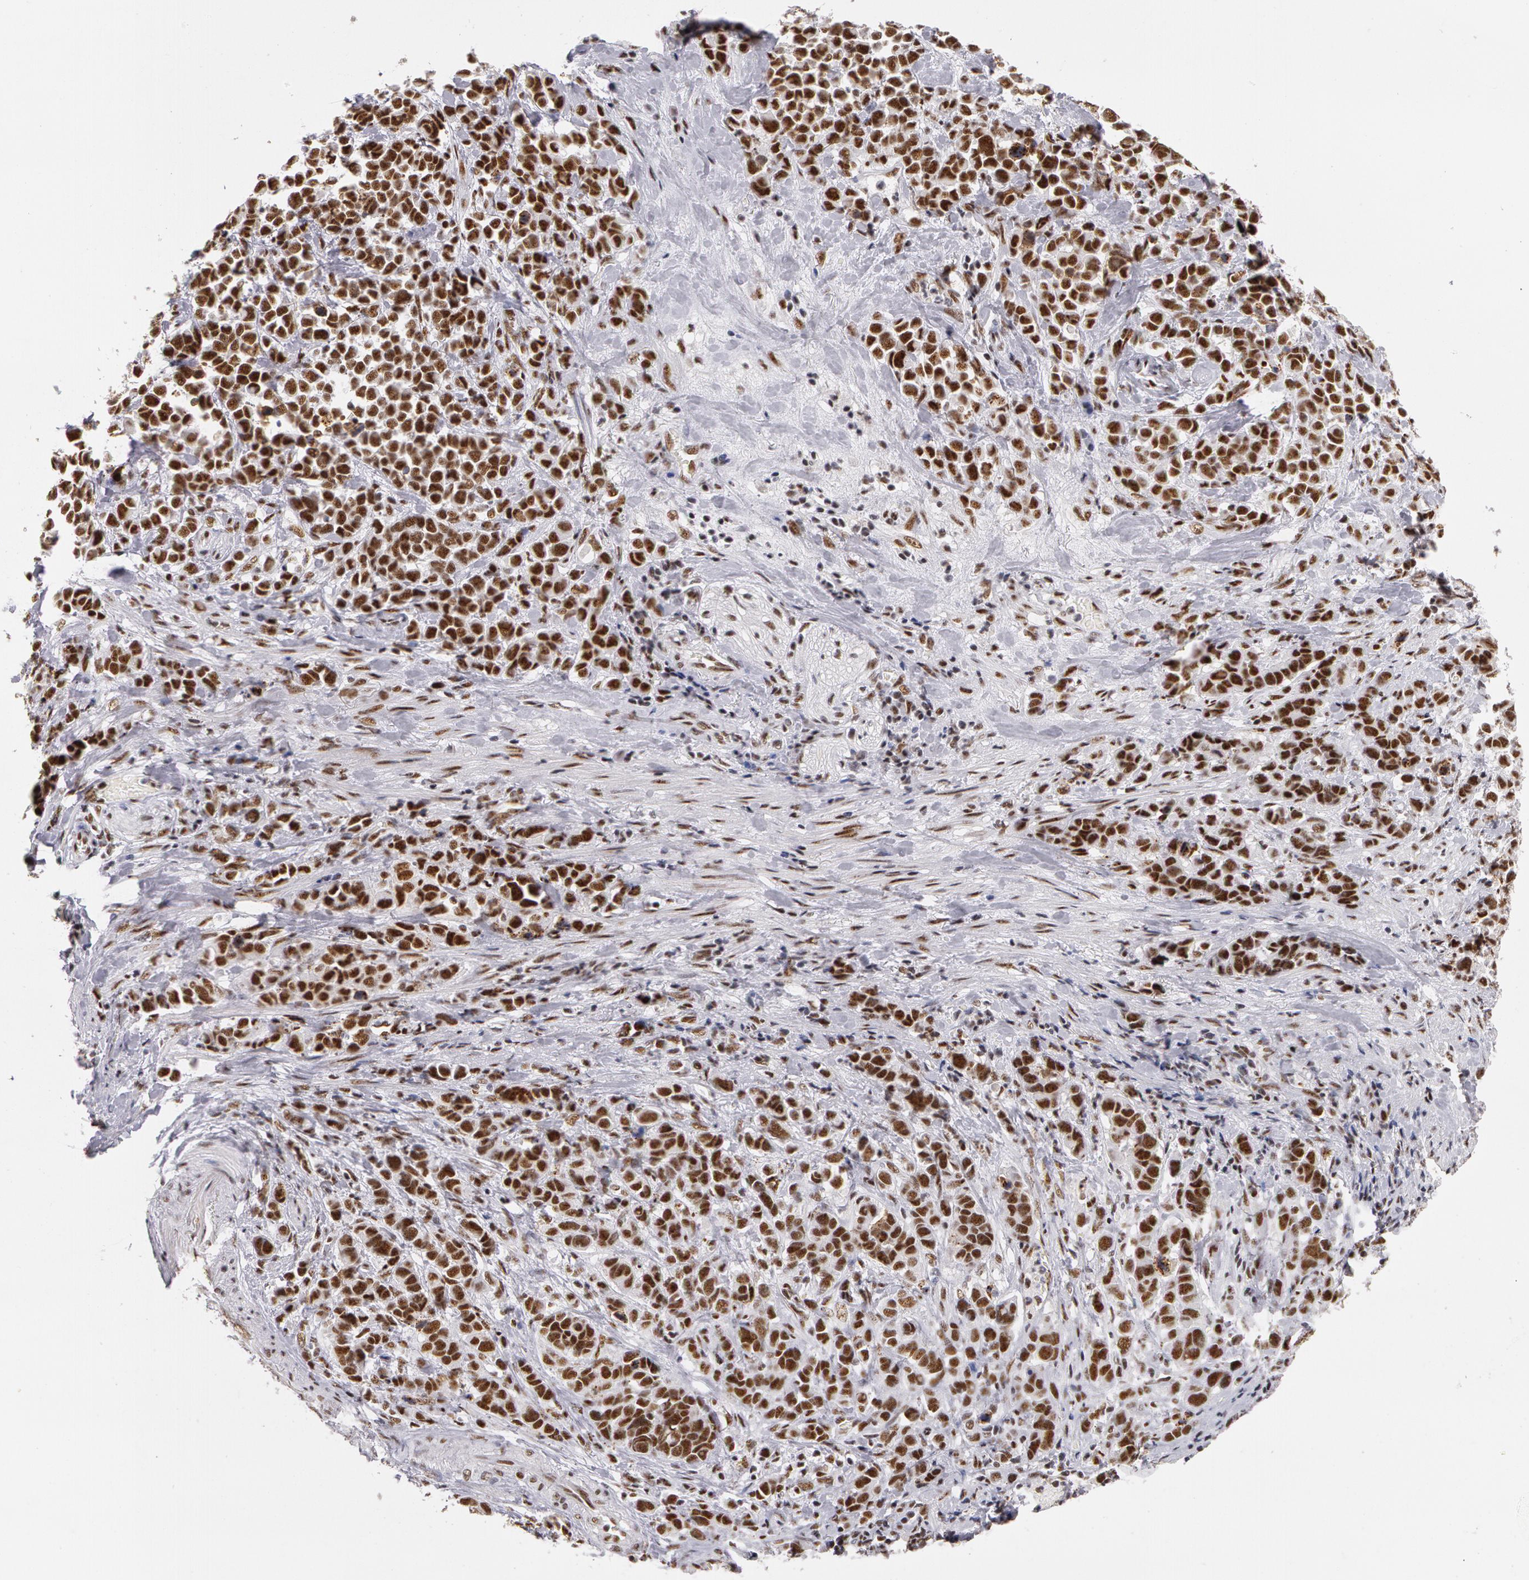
{"staining": {"intensity": "strong", "quantity": ">75%", "location": "nuclear"}, "tissue": "stomach cancer", "cell_type": "Tumor cells", "image_type": "cancer", "snomed": [{"axis": "morphology", "description": "Adenocarcinoma, NOS"}, {"axis": "topography", "description": "Stomach, upper"}], "caption": "Protein staining by immunohistochemistry (IHC) reveals strong nuclear staining in approximately >75% of tumor cells in stomach cancer.", "gene": "PNN", "patient": {"sex": "male", "age": 71}}